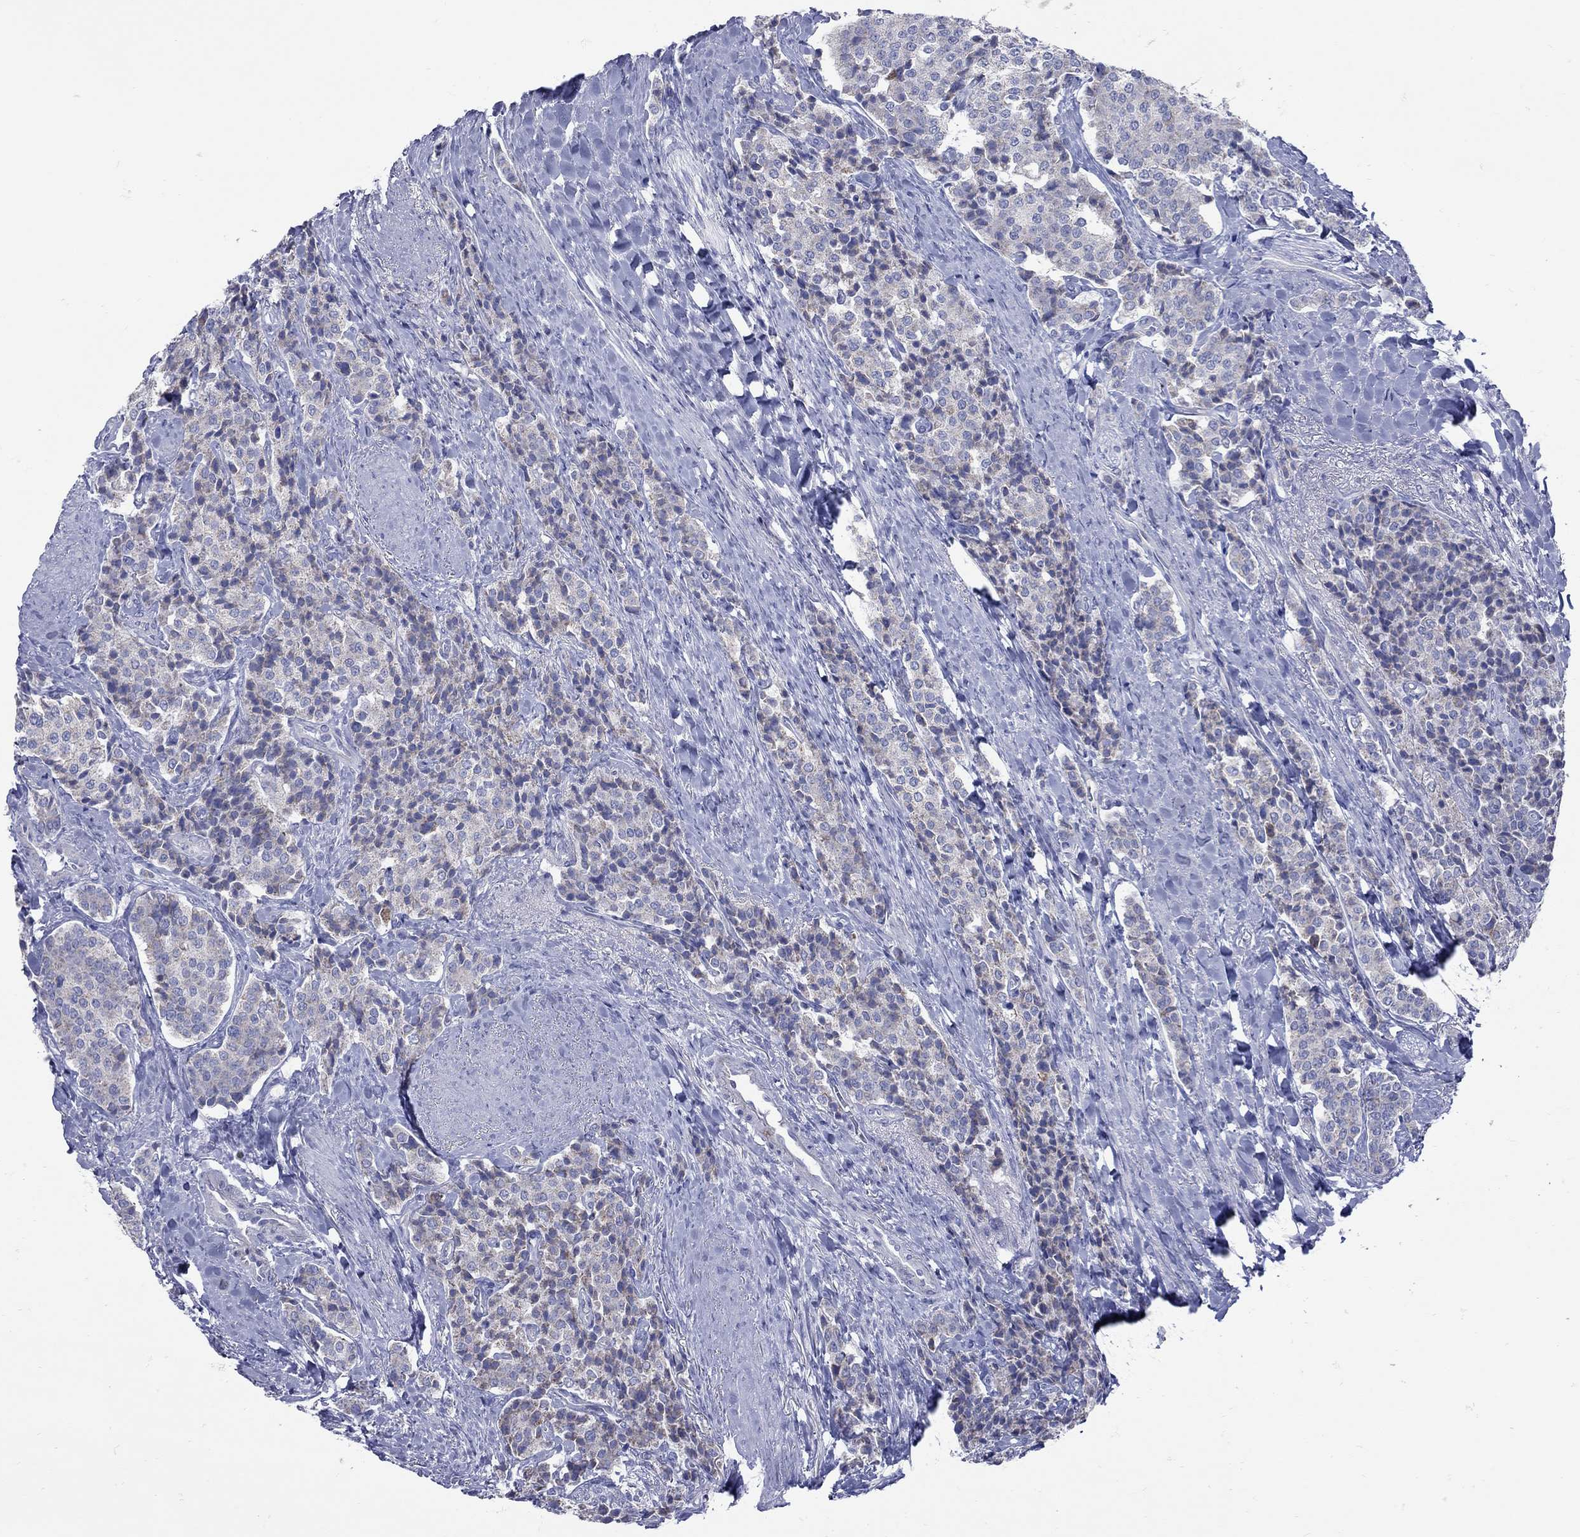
{"staining": {"intensity": "weak", "quantity": "25%-75%", "location": "cytoplasmic/membranous"}, "tissue": "carcinoid", "cell_type": "Tumor cells", "image_type": "cancer", "snomed": [{"axis": "morphology", "description": "Carcinoid, malignant, NOS"}, {"axis": "topography", "description": "Small intestine"}], "caption": "An immunohistochemistry image of neoplastic tissue is shown. Protein staining in brown highlights weak cytoplasmic/membranous positivity in carcinoid within tumor cells.", "gene": "PDZD3", "patient": {"sex": "female", "age": 58}}